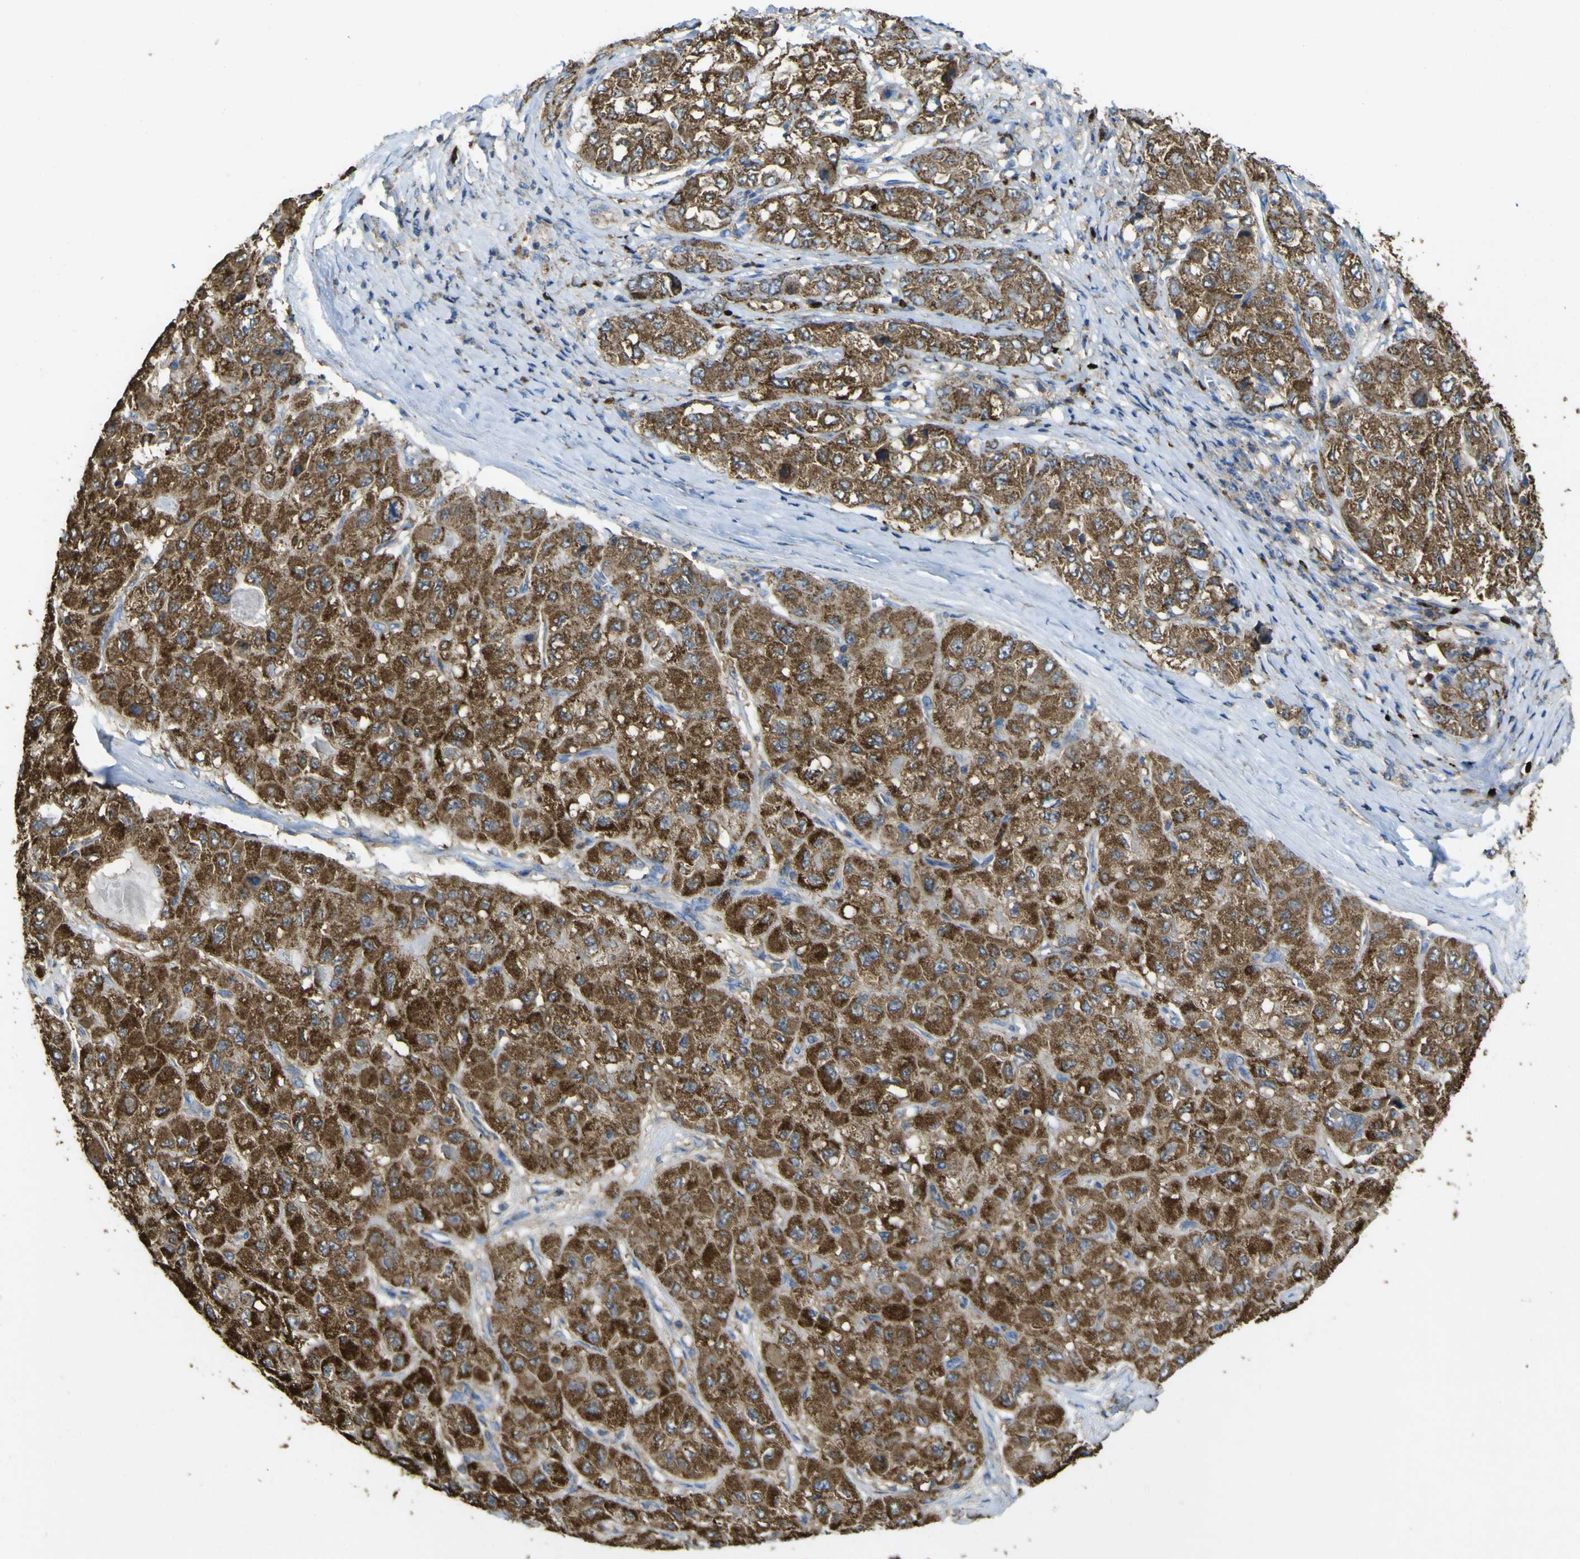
{"staining": {"intensity": "strong", "quantity": ">75%", "location": "cytoplasmic/membranous"}, "tissue": "liver cancer", "cell_type": "Tumor cells", "image_type": "cancer", "snomed": [{"axis": "morphology", "description": "Carcinoma, Hepatocellular, NOS"}, {"axis": "topography", "description": "Liver"}], "caption": "A high amount of strong cytoplasmic/membranous expression is seen in about >75% of tumor cells in liver cancer tissue.", "gene": "ACSL3", "patient": {"sex": "male", "age": 80}}